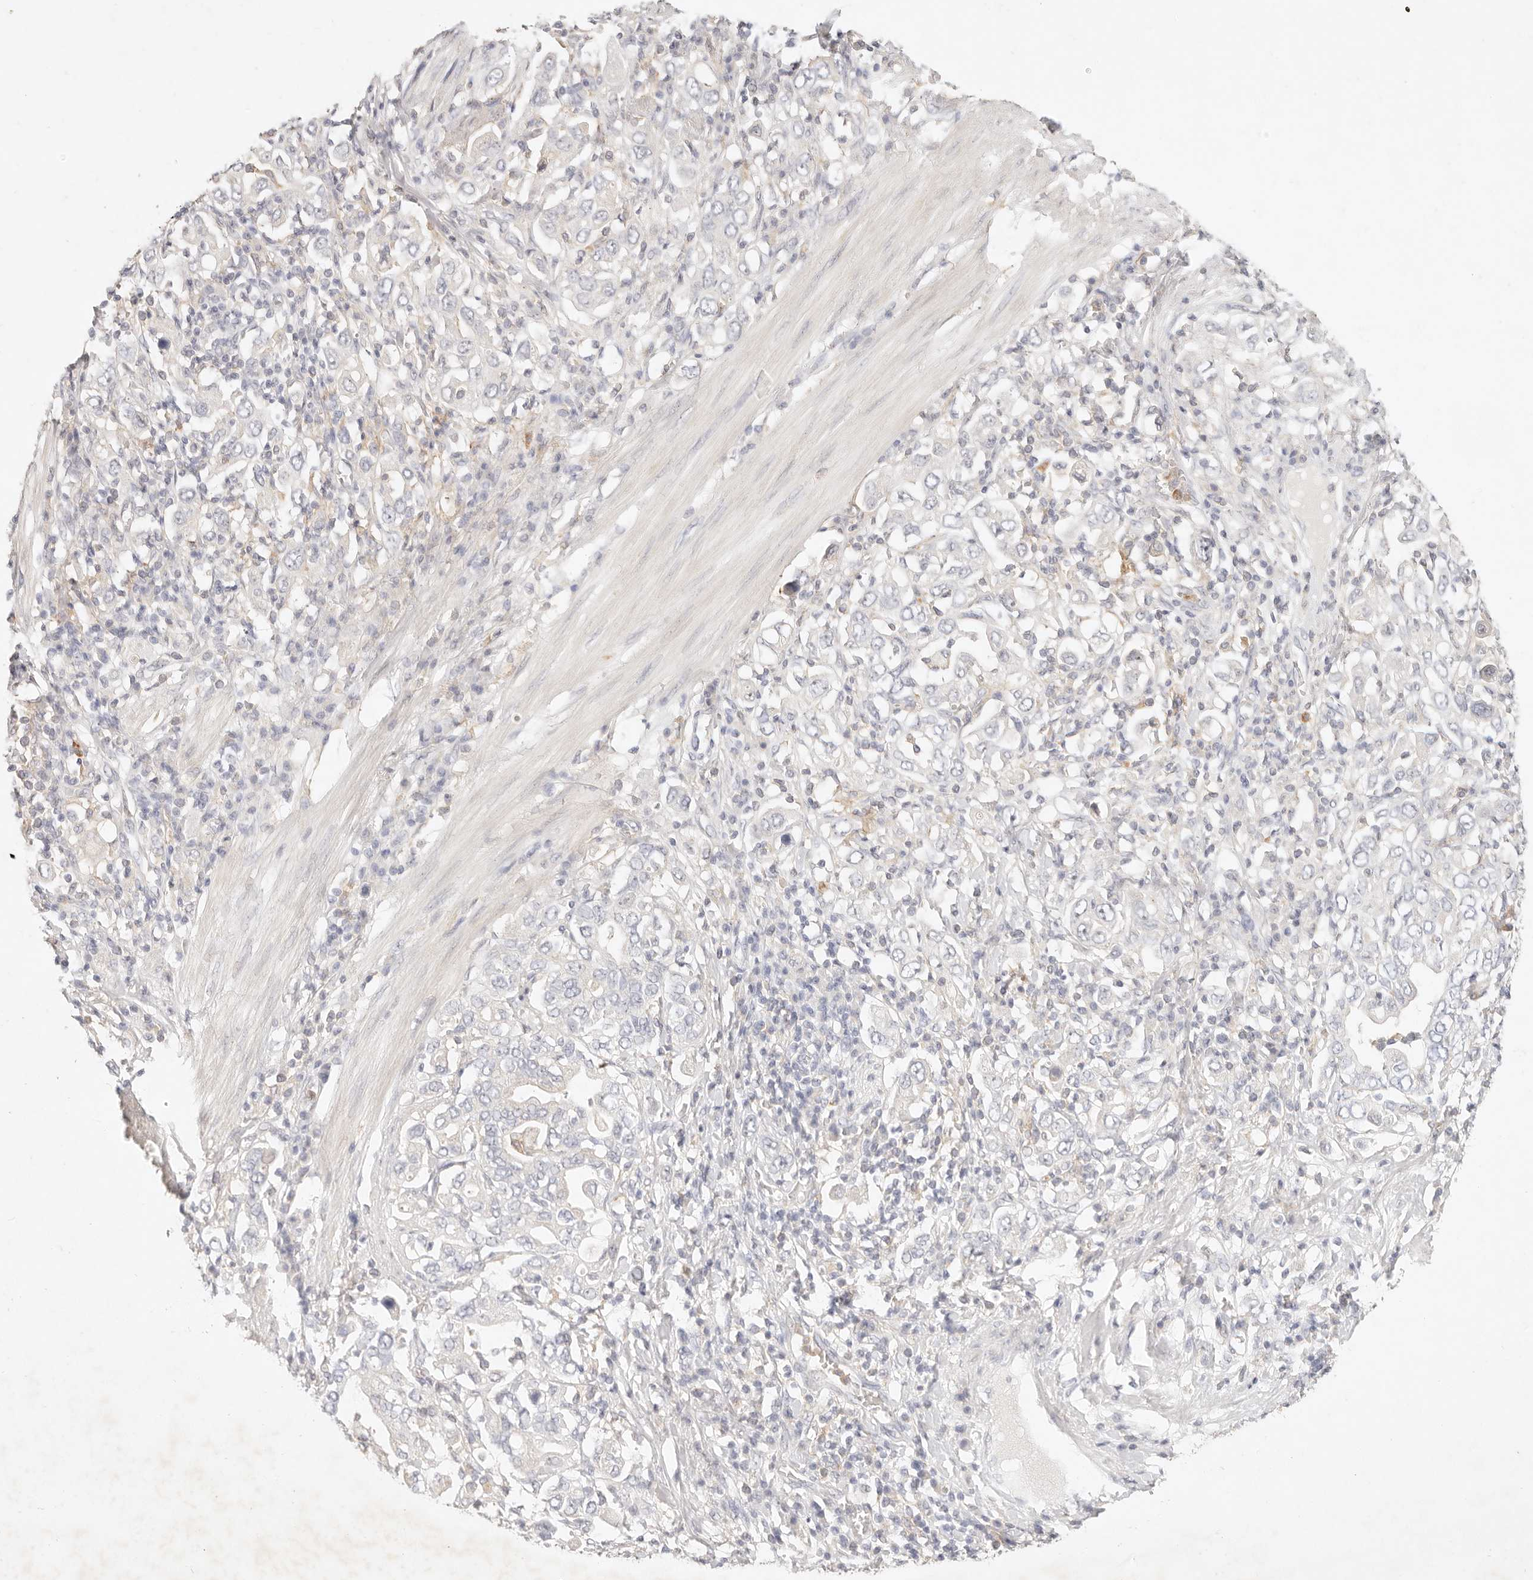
{"staining": {"intensity": "negative", "quantity": "none", "location": "none"}, "tissue": "stomach cancer", "cell_type": "Tumor cells", "image_type": "cancer", "snomed": [{"axis": "morphology", "description": "Adenocarcinoma, NOS"}, {"axis": "topography", "description": "Stomach, upper"}], "caption": "Immunohistochemical staining of stomach cancer reveals no significant staining in tumor cells. Brightfield microscopy of IHC stained with DAB (3,3'-diaminobenzidine) (brown) and hematoxylin (blue), captured at high magnification.", "gene": "GPR84", "patient": {"sex": "male", "age": 62}}